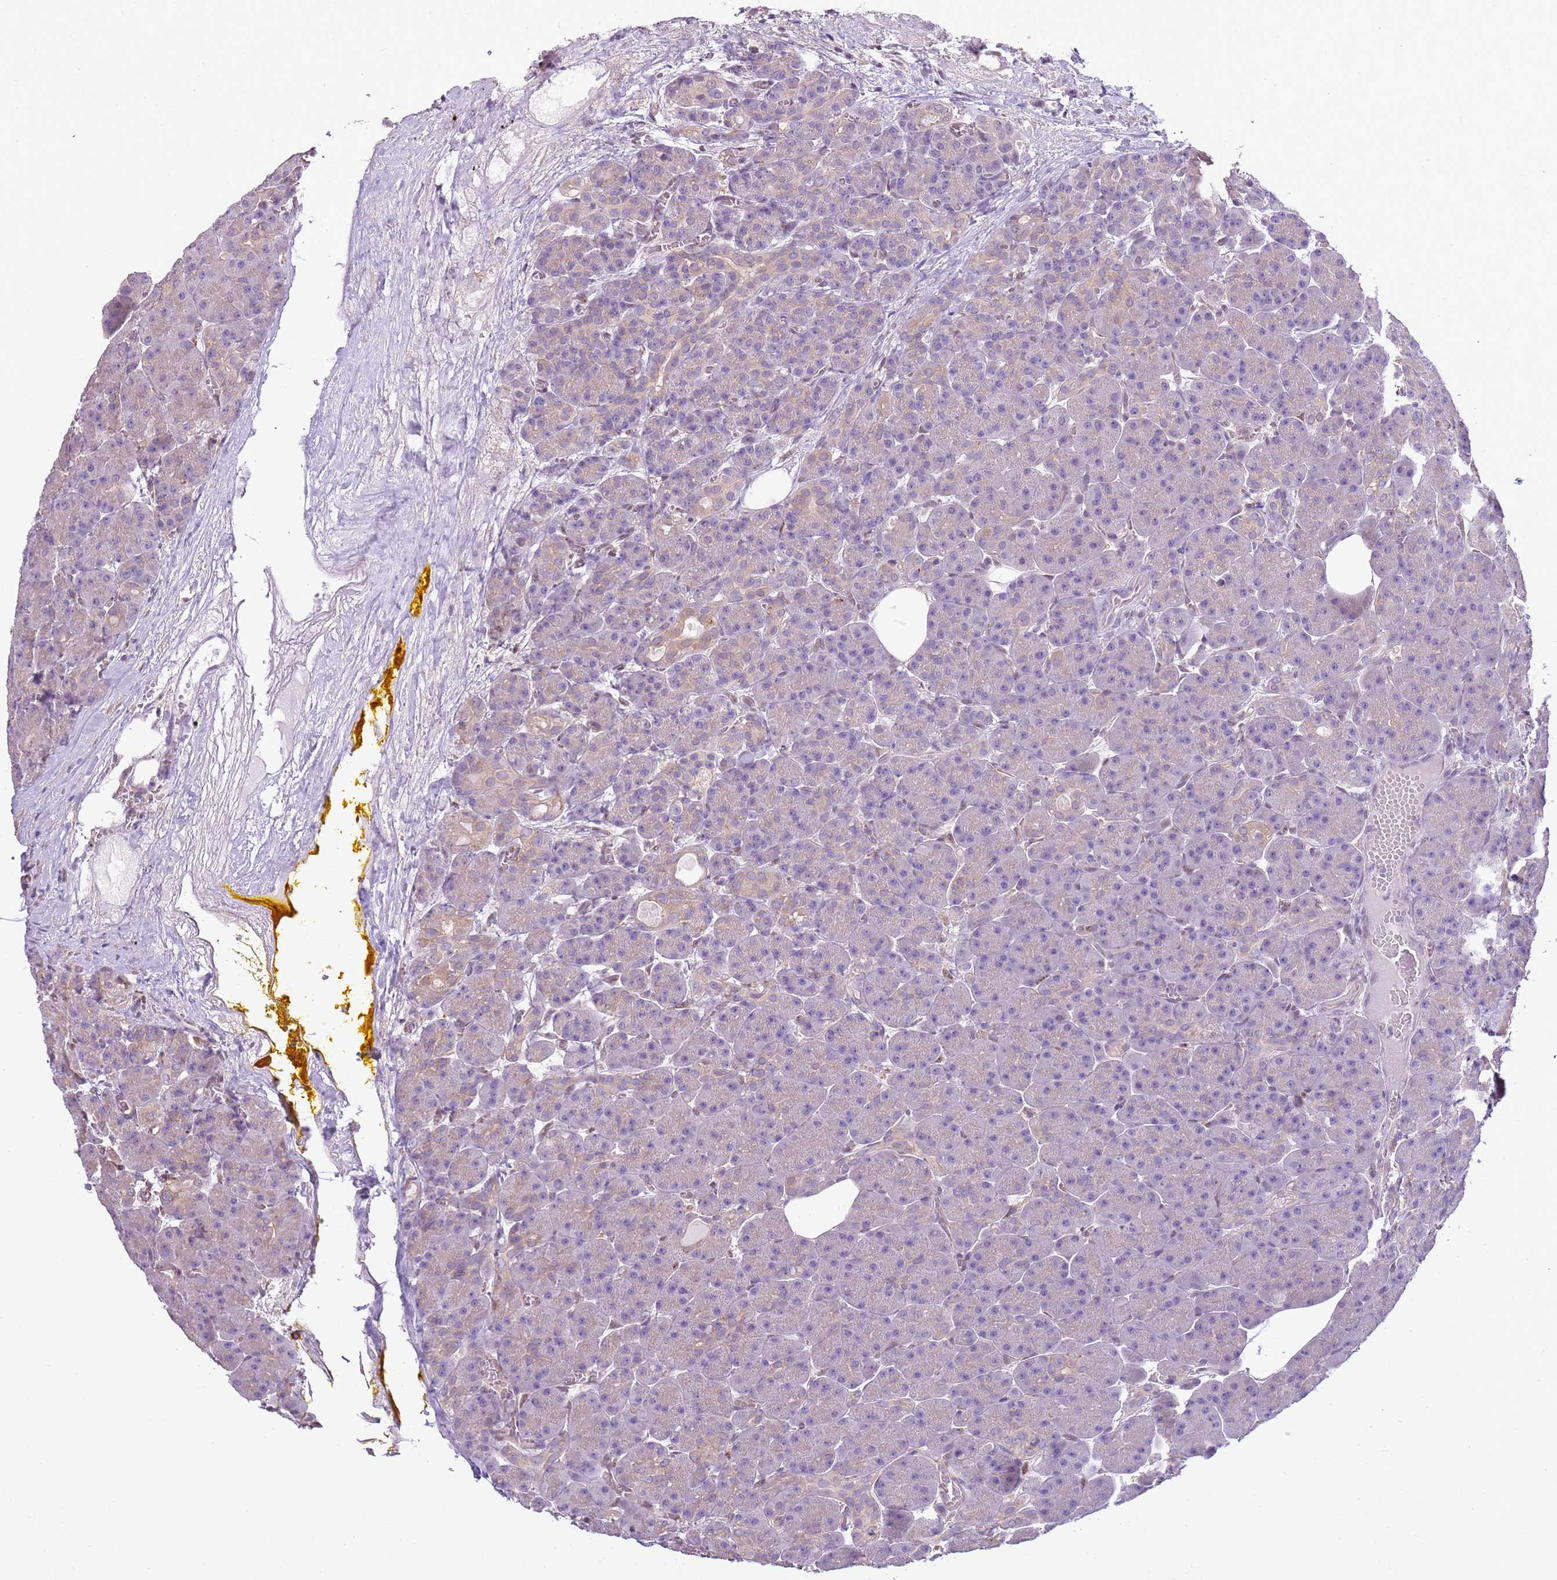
{"staining": {"intensity": "weak", "quantity": "<25%", "location": "cytoplasmic/membranous"}, "tissue": "pancreas", "cell_type": "Exocrine glandular cells", "image_type": "normal", "snomed": [{"axis": "morphology", "description": "Normal tissue, NOS"}, {"axis": "topography", "description": "Pancreas"}], "caption": "IHC photomicrograph of unremarkable pancreas: human pancreas stained with DAB (3,3'-diaminobenzidine) shows no significant protein positivity in exocrine glandular cells.", "gene": "CAPN9", "patient": {"sex": "male", "age": 63}}